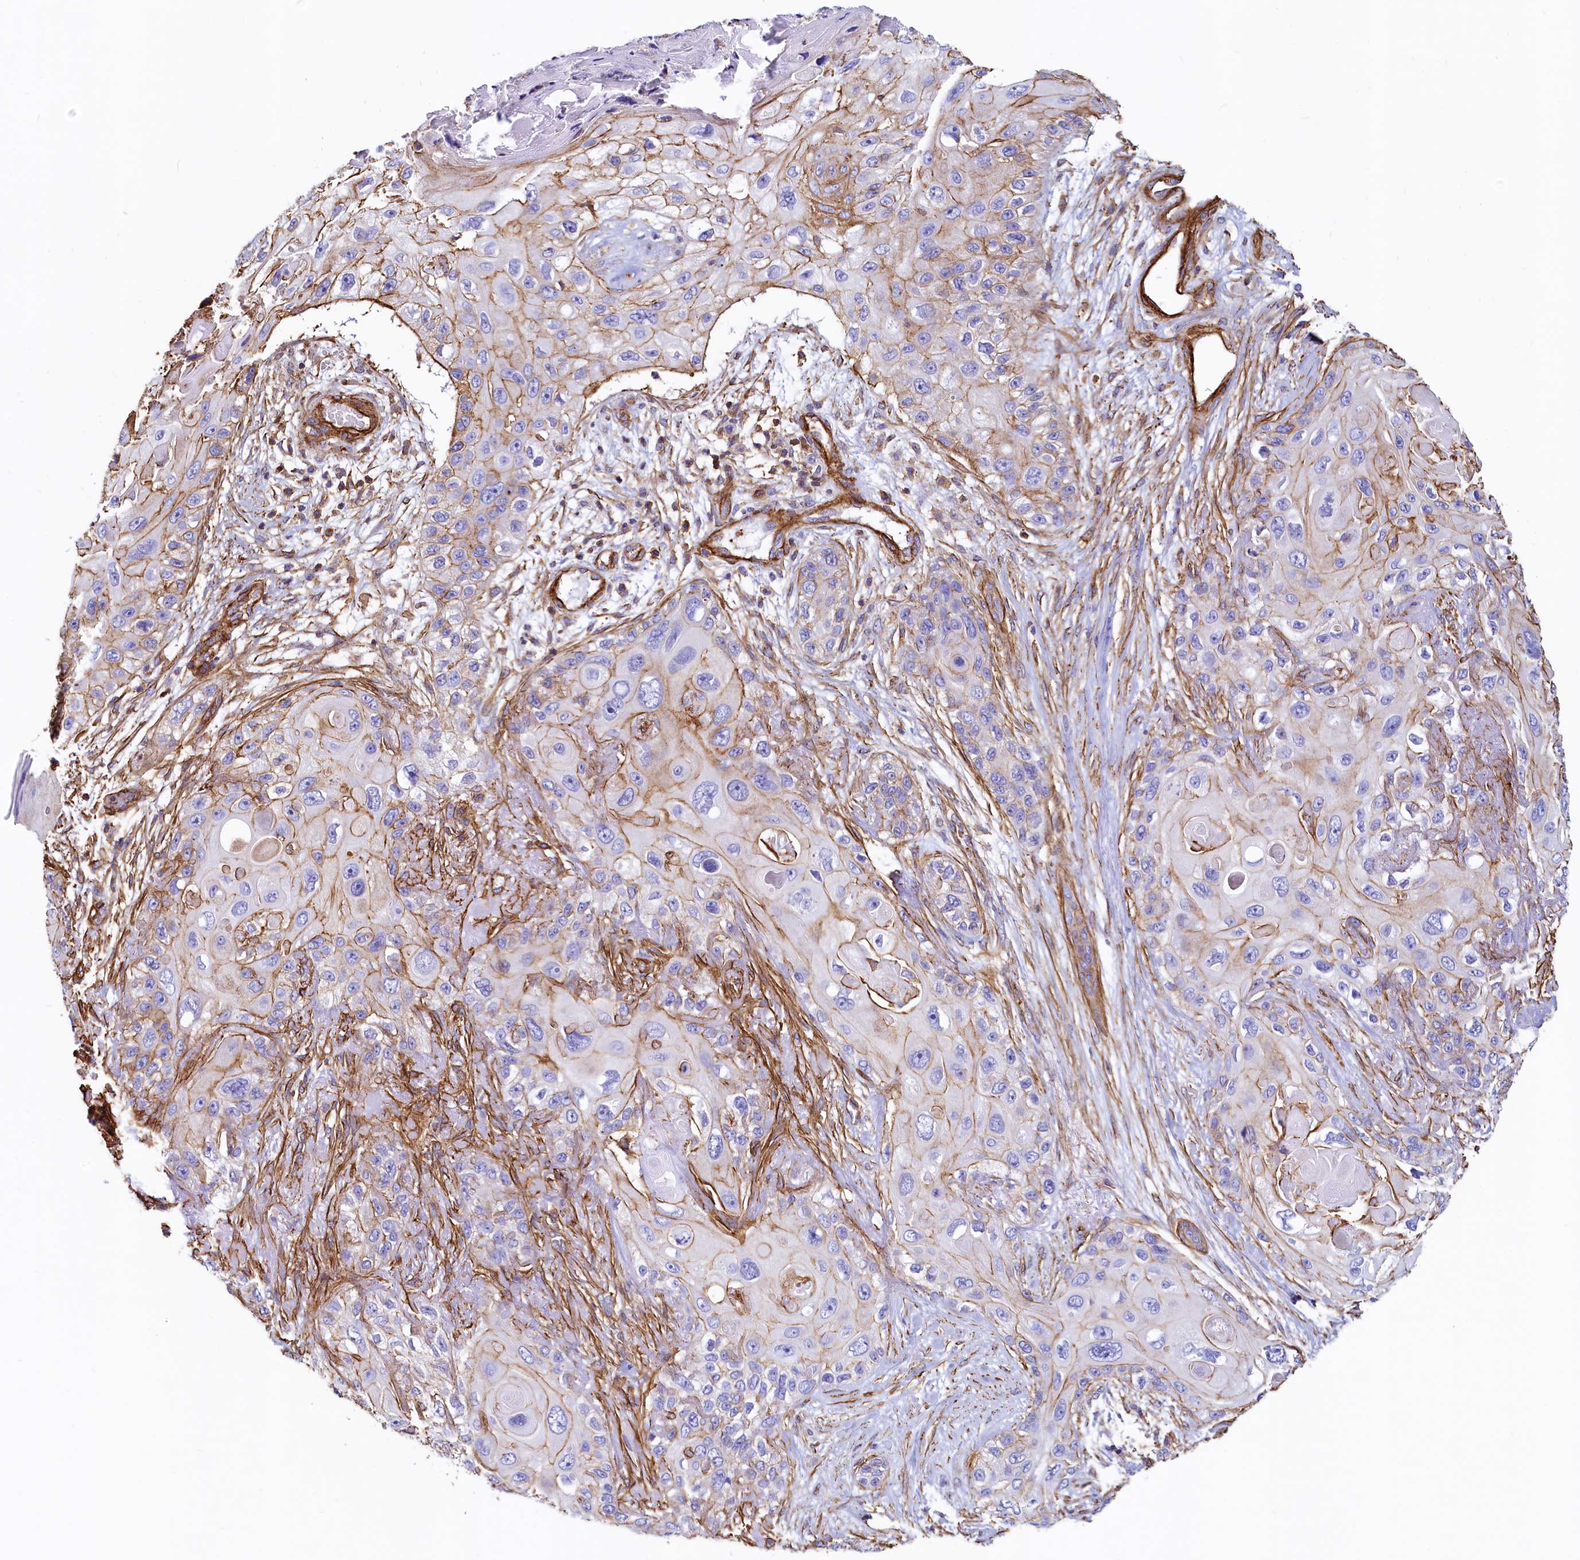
{"staining": {"intensity": "moderate", "quantity": "25%-75%", "location": "cytoplasmic/membranous"}, "tissue": "skin cancer", "cell_type": "Tumor cells", "image_type": "cancer", "snomed": [{"axis": "morphology", "description": "Normal tissue, NOS"}, {"axis": "morphology", "description": "Squamous cell carcinoma, NOS"}, {"axis": "topography", "description": "Skin"}], "caption": "IHC (DAB) staining of human skin squamous cell carcinoma exhibits moderate cytoplasmic/membranous protein staining in approximately 25%-75% of tumor cells. (DAB (3,3'-diaminobenzidine) = brown stain, brightfield microscopy at high magnification).", "gene": "THBS1", "patient": {"sex": "male", "age": 72}}